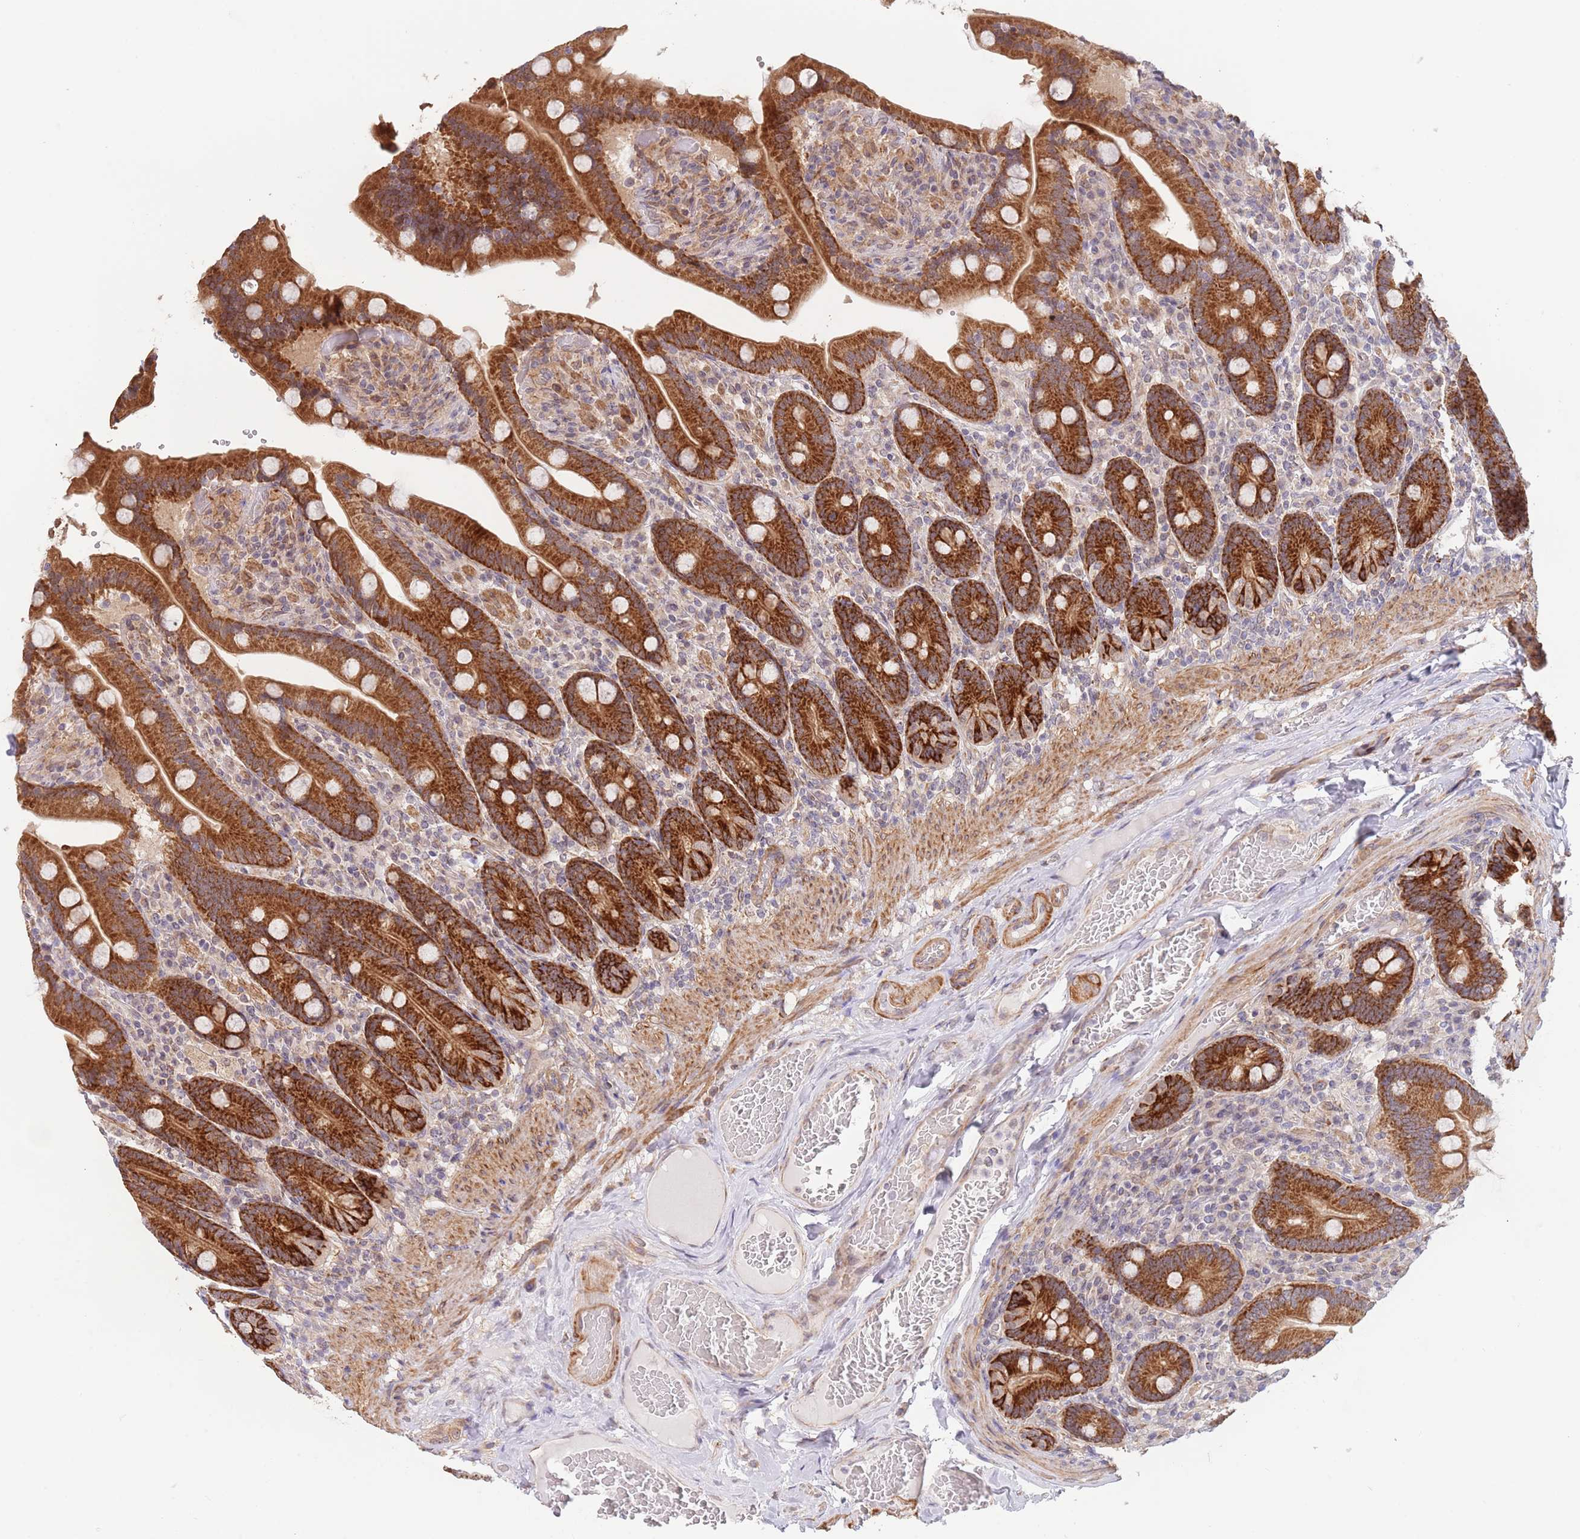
{"staining": {"intensity": "strong", "quantity": ">75%", "location": "cytoplasmic/membranous"}, "tissue": "duodenum", "cell_type": "Glandular cells", "image_type": "normal", "snomed": [{"axis": "morphology", "description": "Normal tissue, NOS"}, {"axis": "topography", "description": "Duodenum"}], "caption": "Duodenum stained with DAB IHC reveals high levels of strong cytoplasmic/membranous staining in approximately >75% of glandular cells. The staining was performed using DAB to visualize the protein expression in brown, while the nuclei were stained in blue with hematoxylin (Magnification: 20x).", "gene": "UQCC3", "patient": {"sex": "female", "age": 62}}